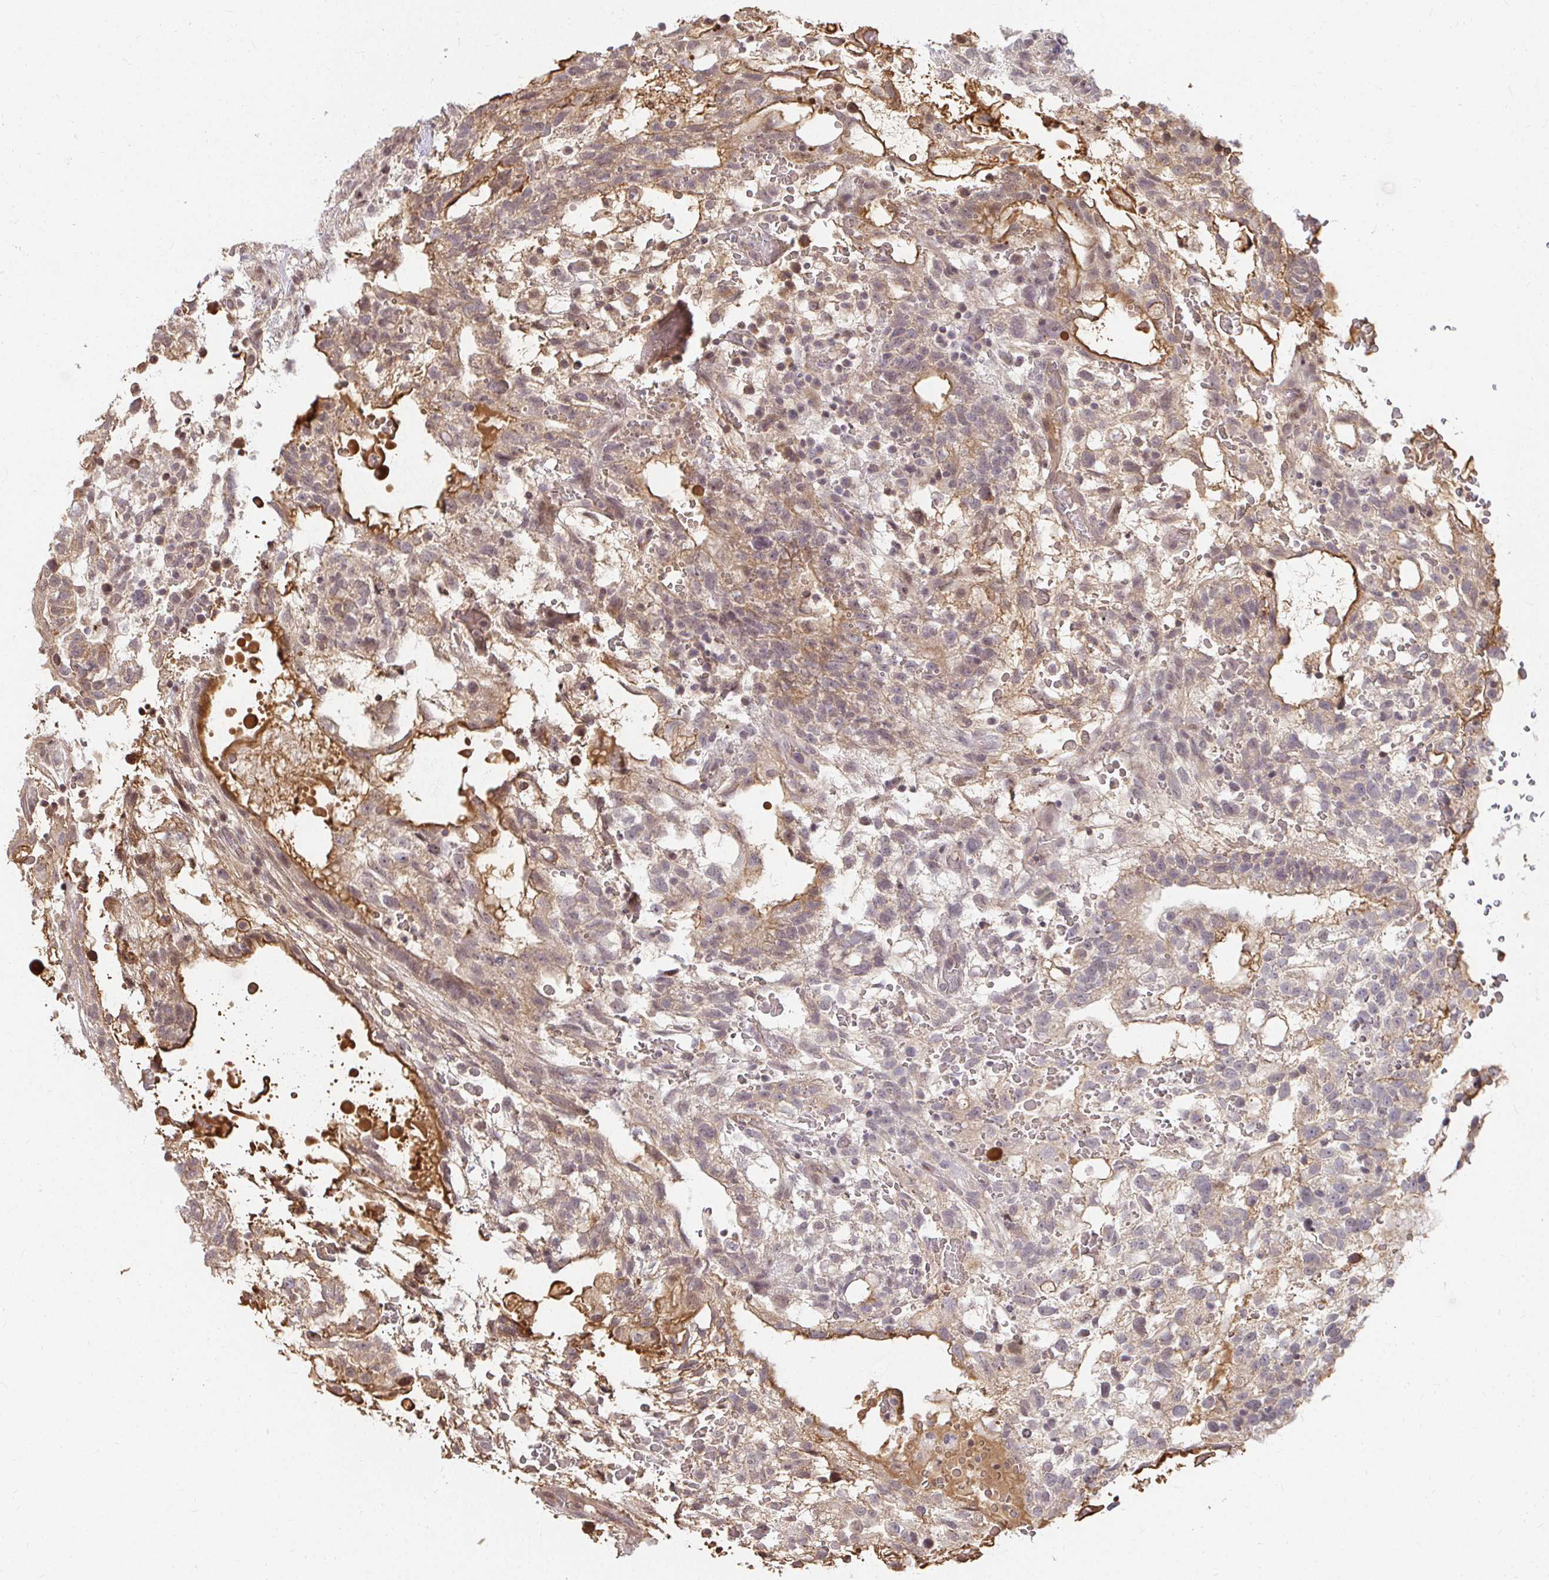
{"staining": {"intensity": "moderate", "quantity": "25%-75%", "location": "cytoplasmic/membranous"}, "tissue": "testis cancer", "cell_type": "Tumor cells", "image_type": "cancer", "snomed": [{"axis": "morphology", "description": "Normal tissue, NOS"}, {"axis": "morphology", "description": "Carcinoma, Embryonal, NOS"}, {"axis": "topography", "description": "Testis"}], "caption": "Protein staining shows moderate cytoplasmic/membranous positivity in about 25%-75% of tumor cells in embryonal carcinoma (testis).", "gene": "ANK3", "patient": {"sex": "male", "age": 32}}